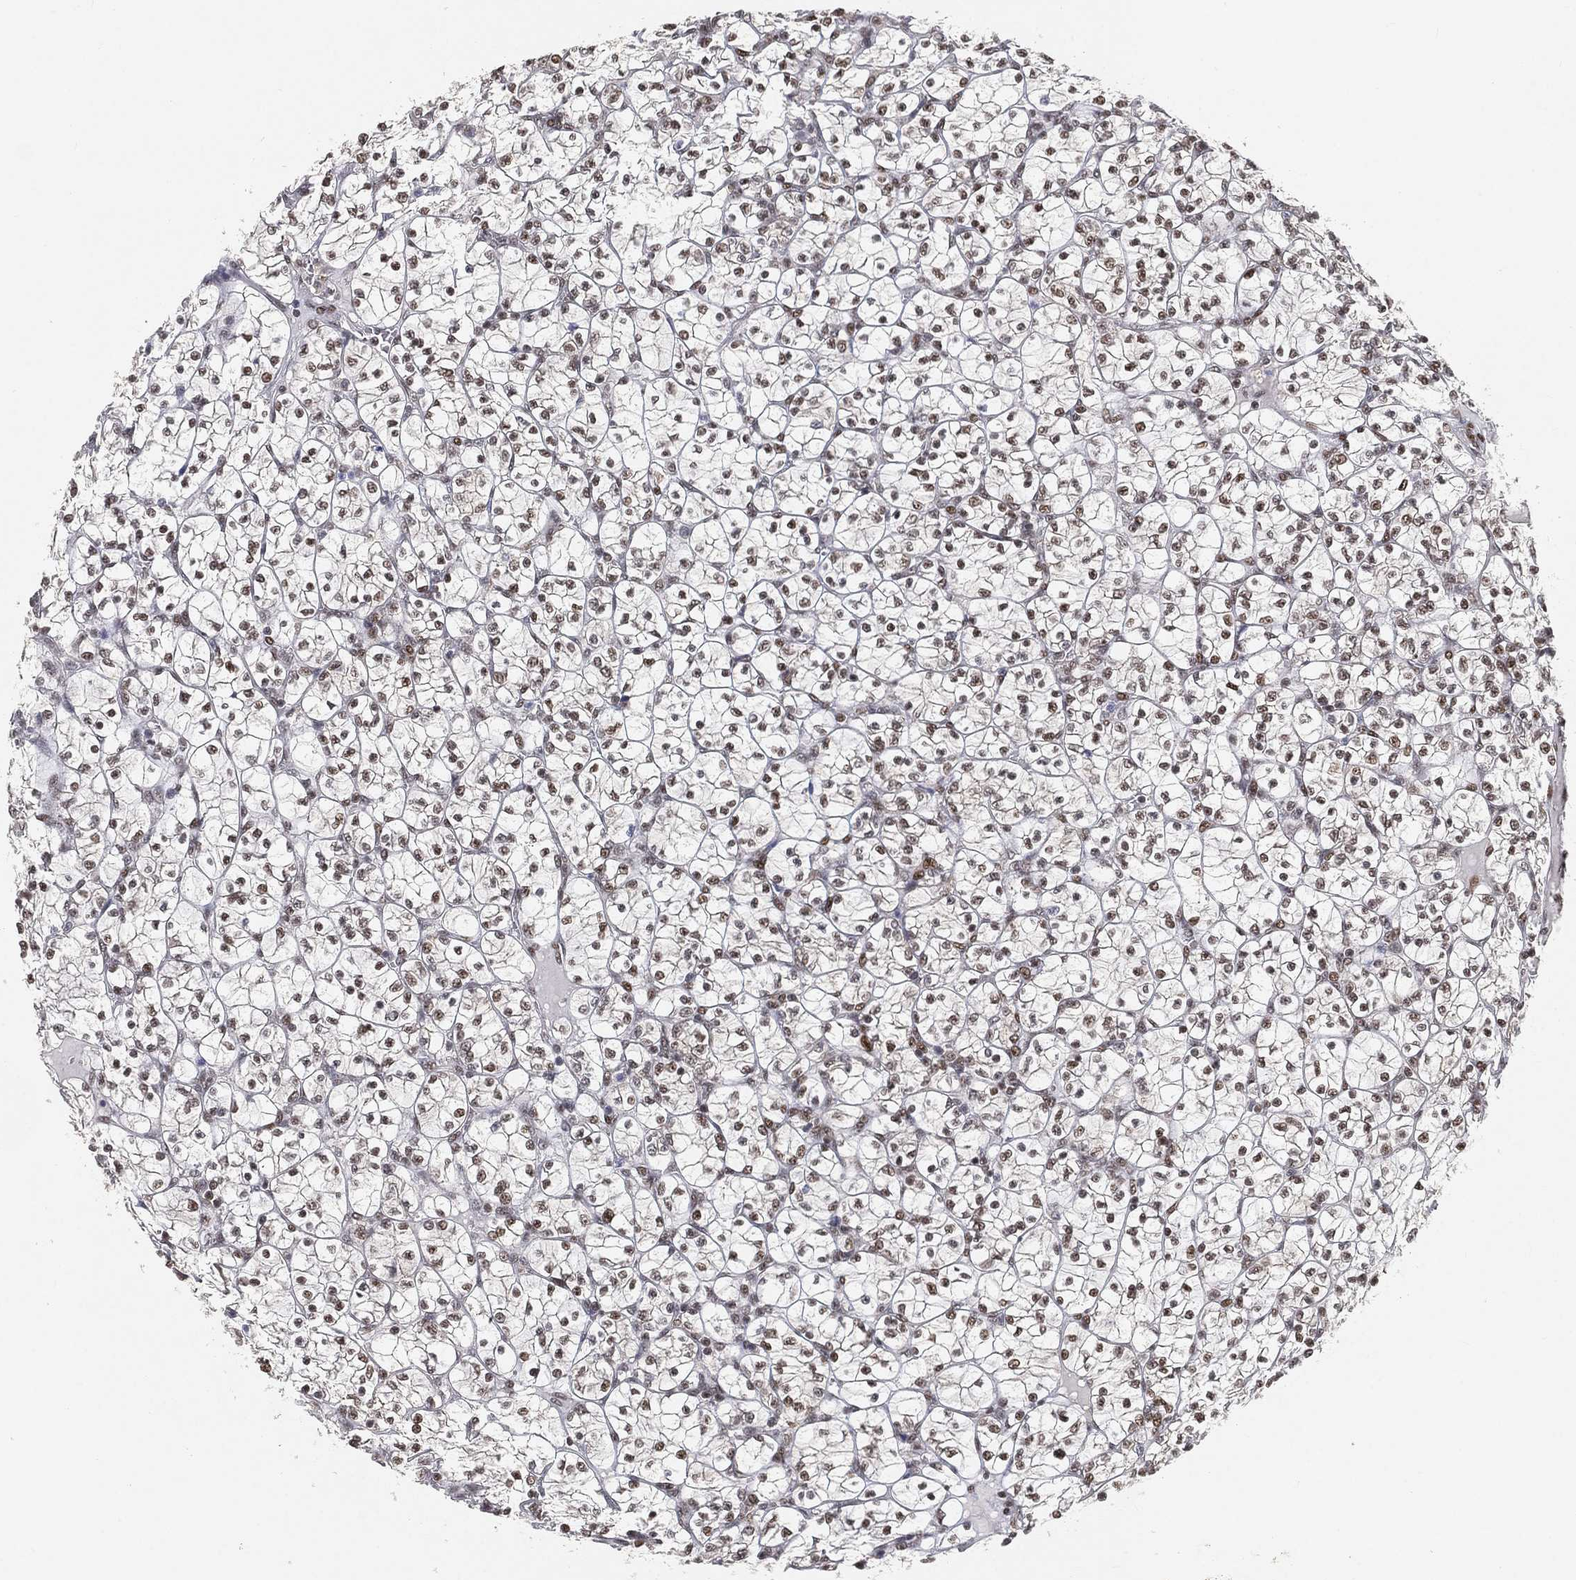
{"staining": {"intensity": "moderate", "quantity": ">75%", "location": "nuclear"}, "tissue": "renal cancer", "cell_type": "Tumor cells", "image_type": "cancer", "snomed": [{"axis": "morphology", "description": "Adenocarcinoma, NOS"}, {"axis": "topography", "description": "Kidney"}], "caption": "This photomicrograph displays immunohistochemistry (IHC) staining of renal adenocarcinoma, with medium moderate nuclear staining in about >75% of tumor cells.", "gene": "CRTC3", "patient": {"sex": "female", "age": 89}}